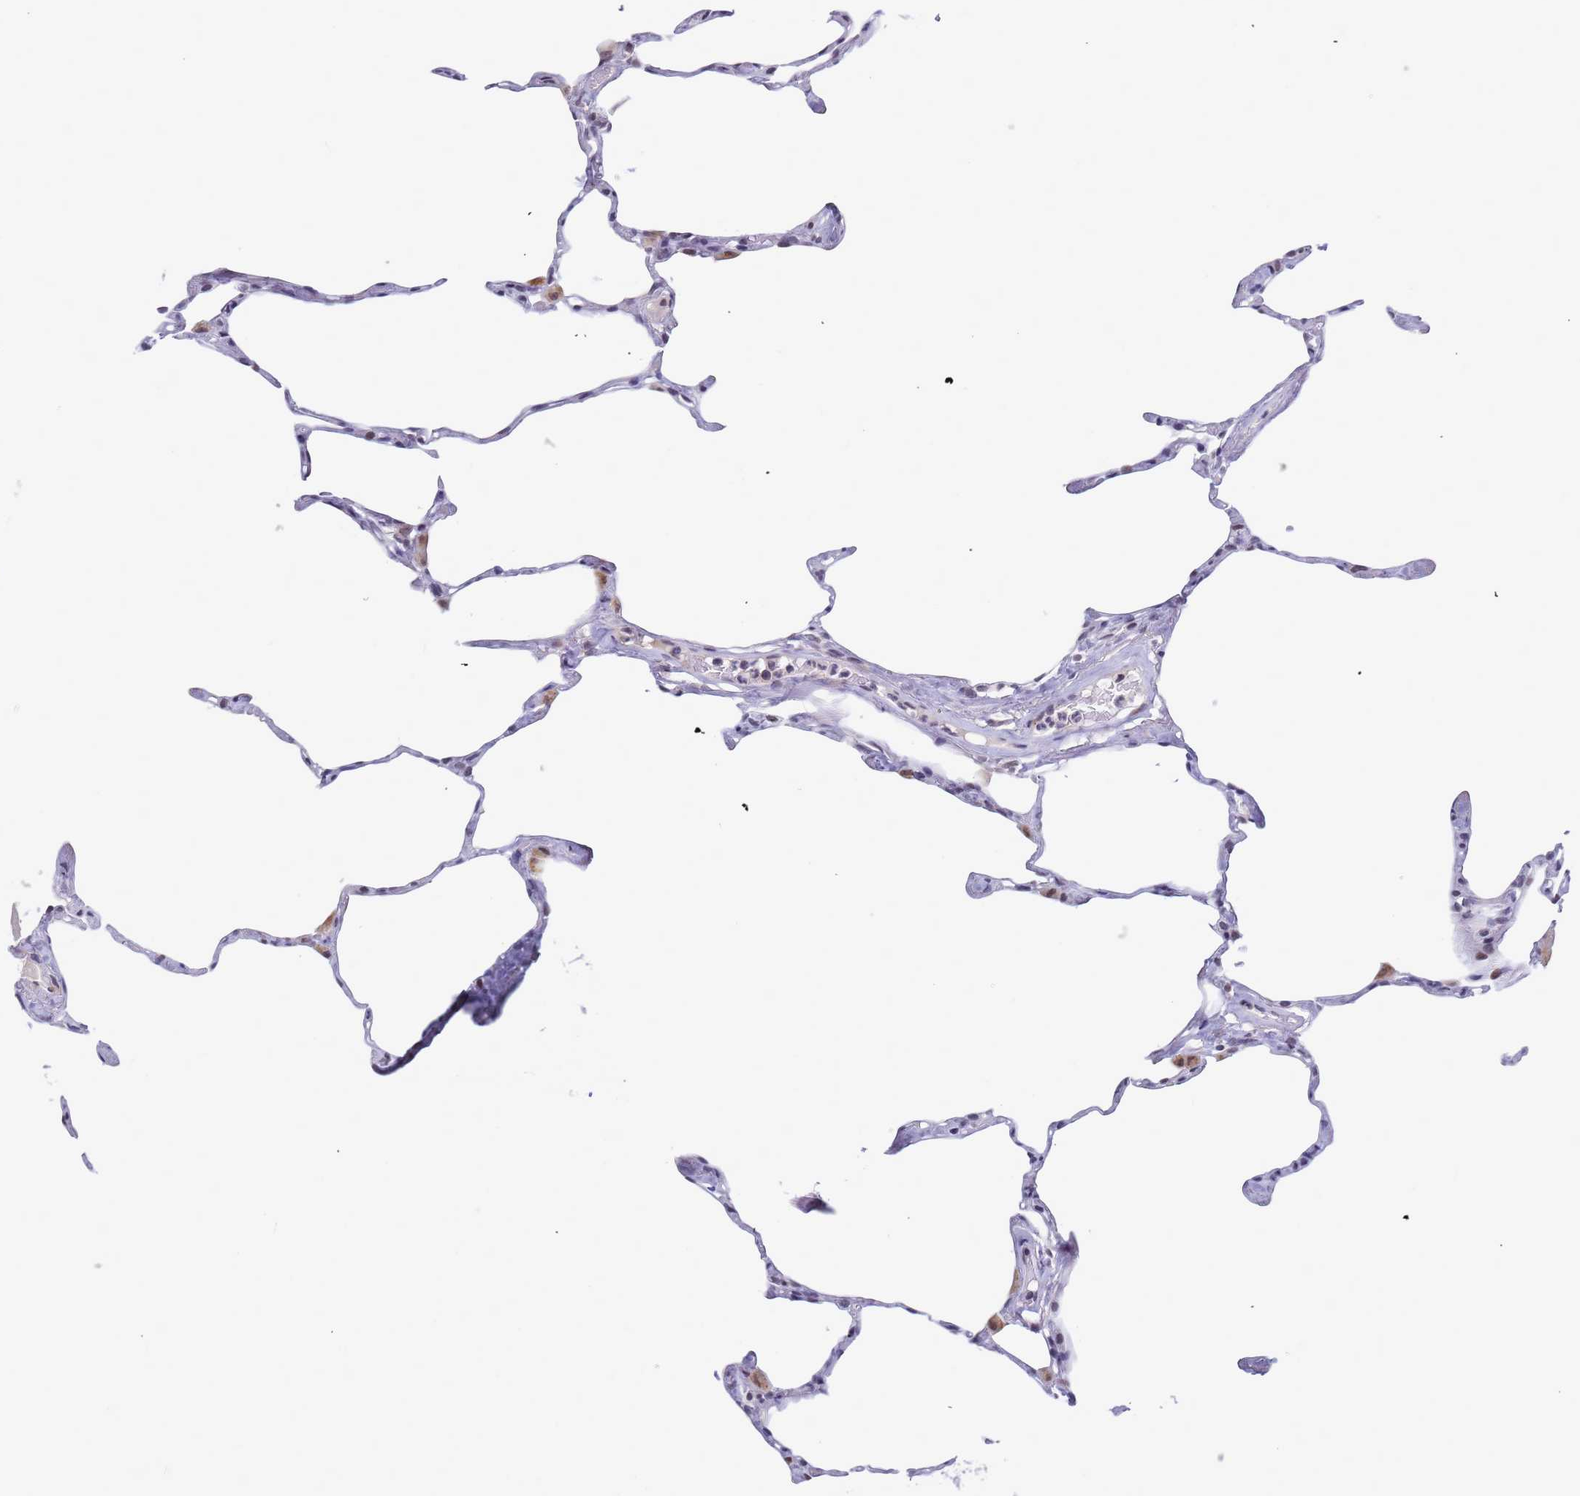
{"staining": {"intensity": "negative", "quantity": "none", "location": "none"}, "tissue": "lung", "cell_type": "Alveolar cells", "image_type": "normal", "snomed": [{"axis": "morphology", "description": "Normal tissue, NOS"}, {"axis": "topography", "description": "Lung"}], "caption": "Immunohistochemistry (IHC) of normal lung exhibits no positivity in alveolar cells. The staining was performed using DAB (3,3'-diaminobenzidine) to visualize the protein expression in brown, while the nuclei were stained in blue with hematoxylin (Magnification: 20x).", "gene": "CXorf65", "patient": {"sex": "male", "age": 65}}